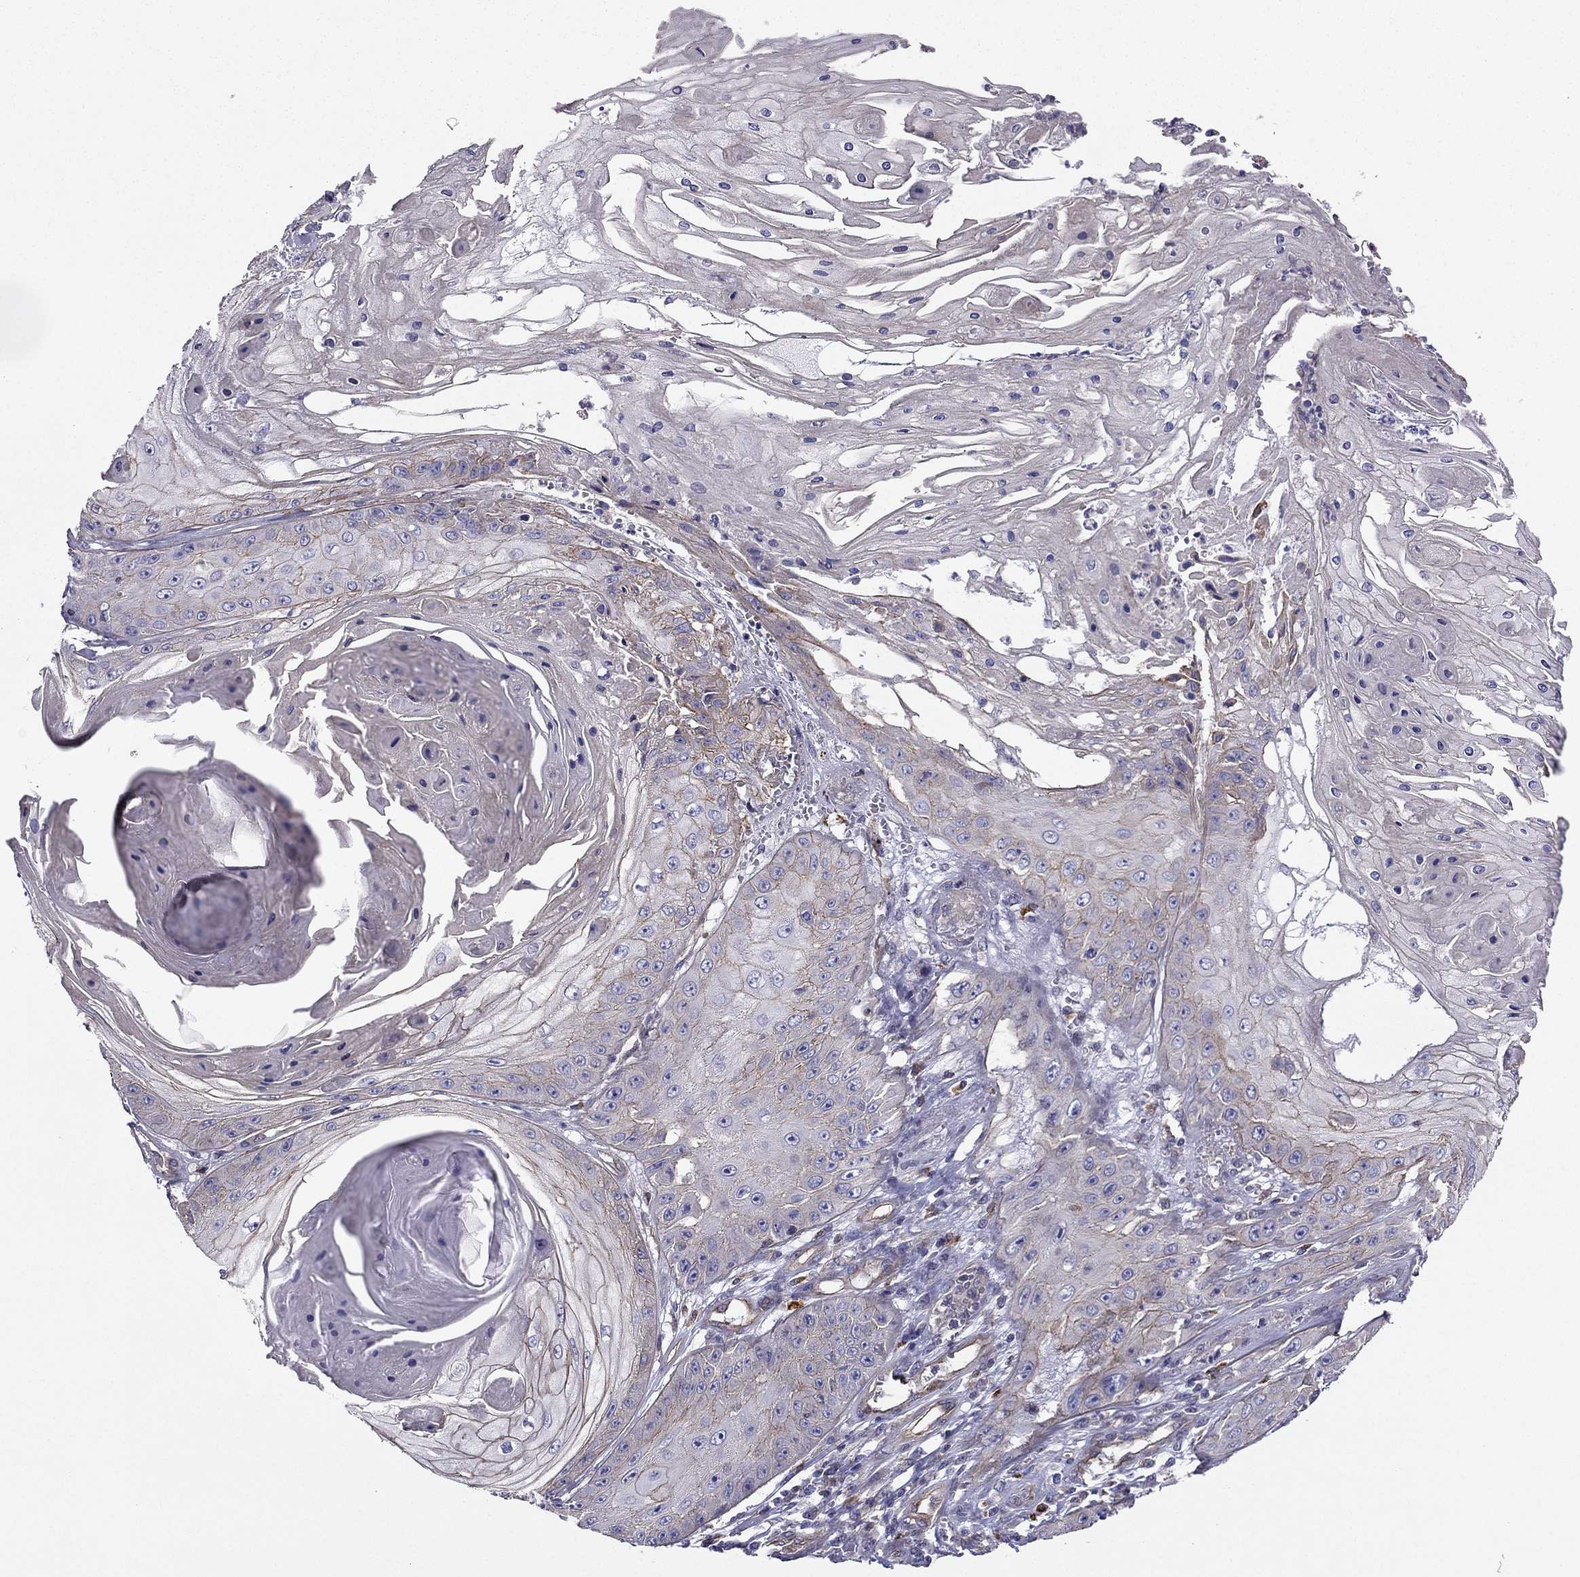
{"staining": {"intensity": "moderate", "quantity": "25%-75%", "location": "cytoplasmic/membranous"}, "tissue": "skin cancer", "cell_type": "Tumor cells", "image_type": "cancer", "snomed": [{"axis": "morphology", "description": "Squamous cell carcinoma, NOS"}, {"axis": "topography", "description": "Skin"}], "caption": "Skin squamous cell carcinoma stained with a protein marker shows moderate staining in tumor cells.", "gene": "ENOX1", "patient": {"sex": "male", "age": 70}}